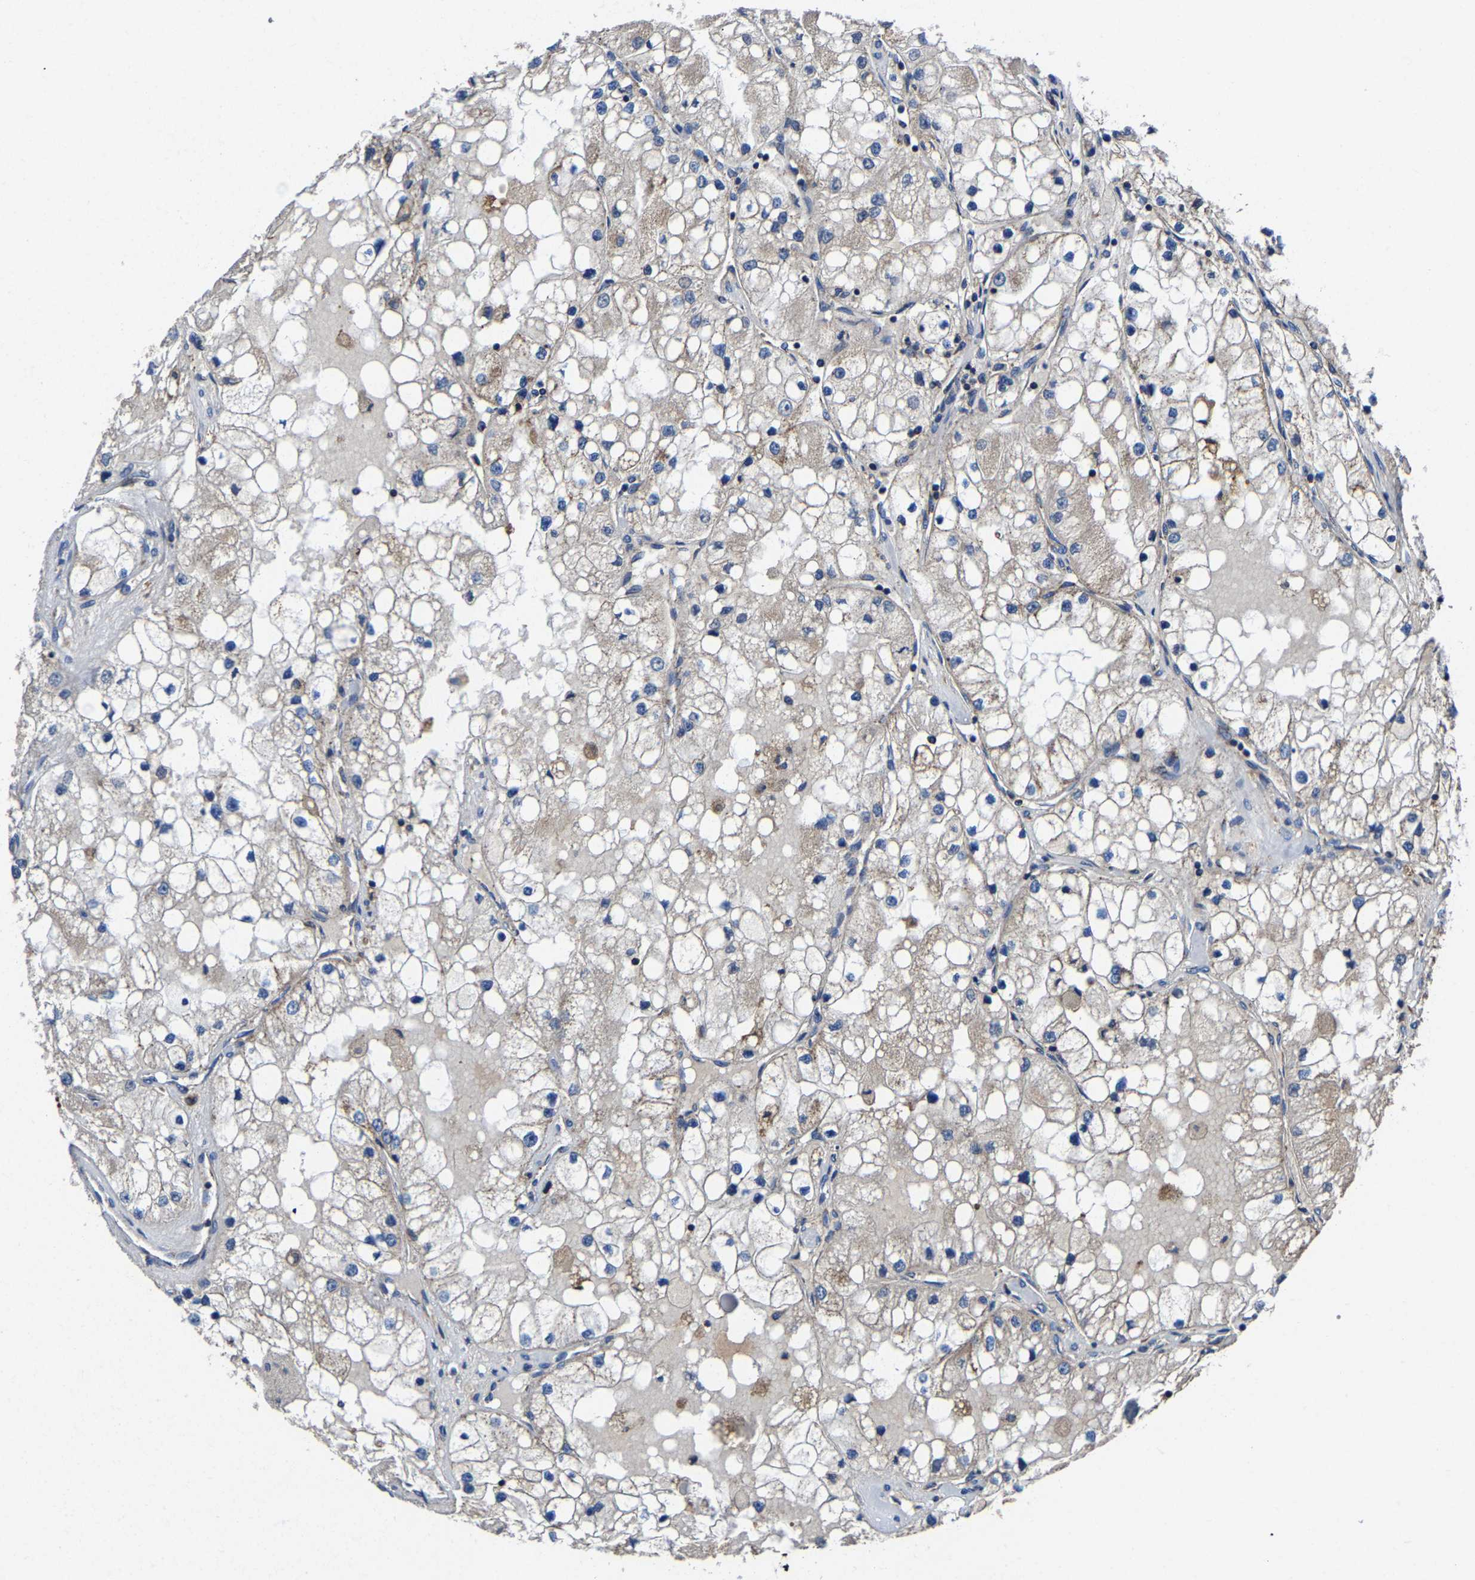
{"staining": {"intensity": "weak", "quantity": "<25%", "location": "cytoplasmic/membranous"}, "tissue": "renal cancer", "cell_type": "Tumor cells", "image_type": "cancer", "snomed": [{"axis": "morphology", "description": "Adenocarcinoma, NOS"}, {"axis": "topography", "description": "Kidney"}], "caption": "There is no significant staining in tumor cells of renal cancer.", "gene": "ZCCHC7", "patient": {"sex": "male", "age": 68}}